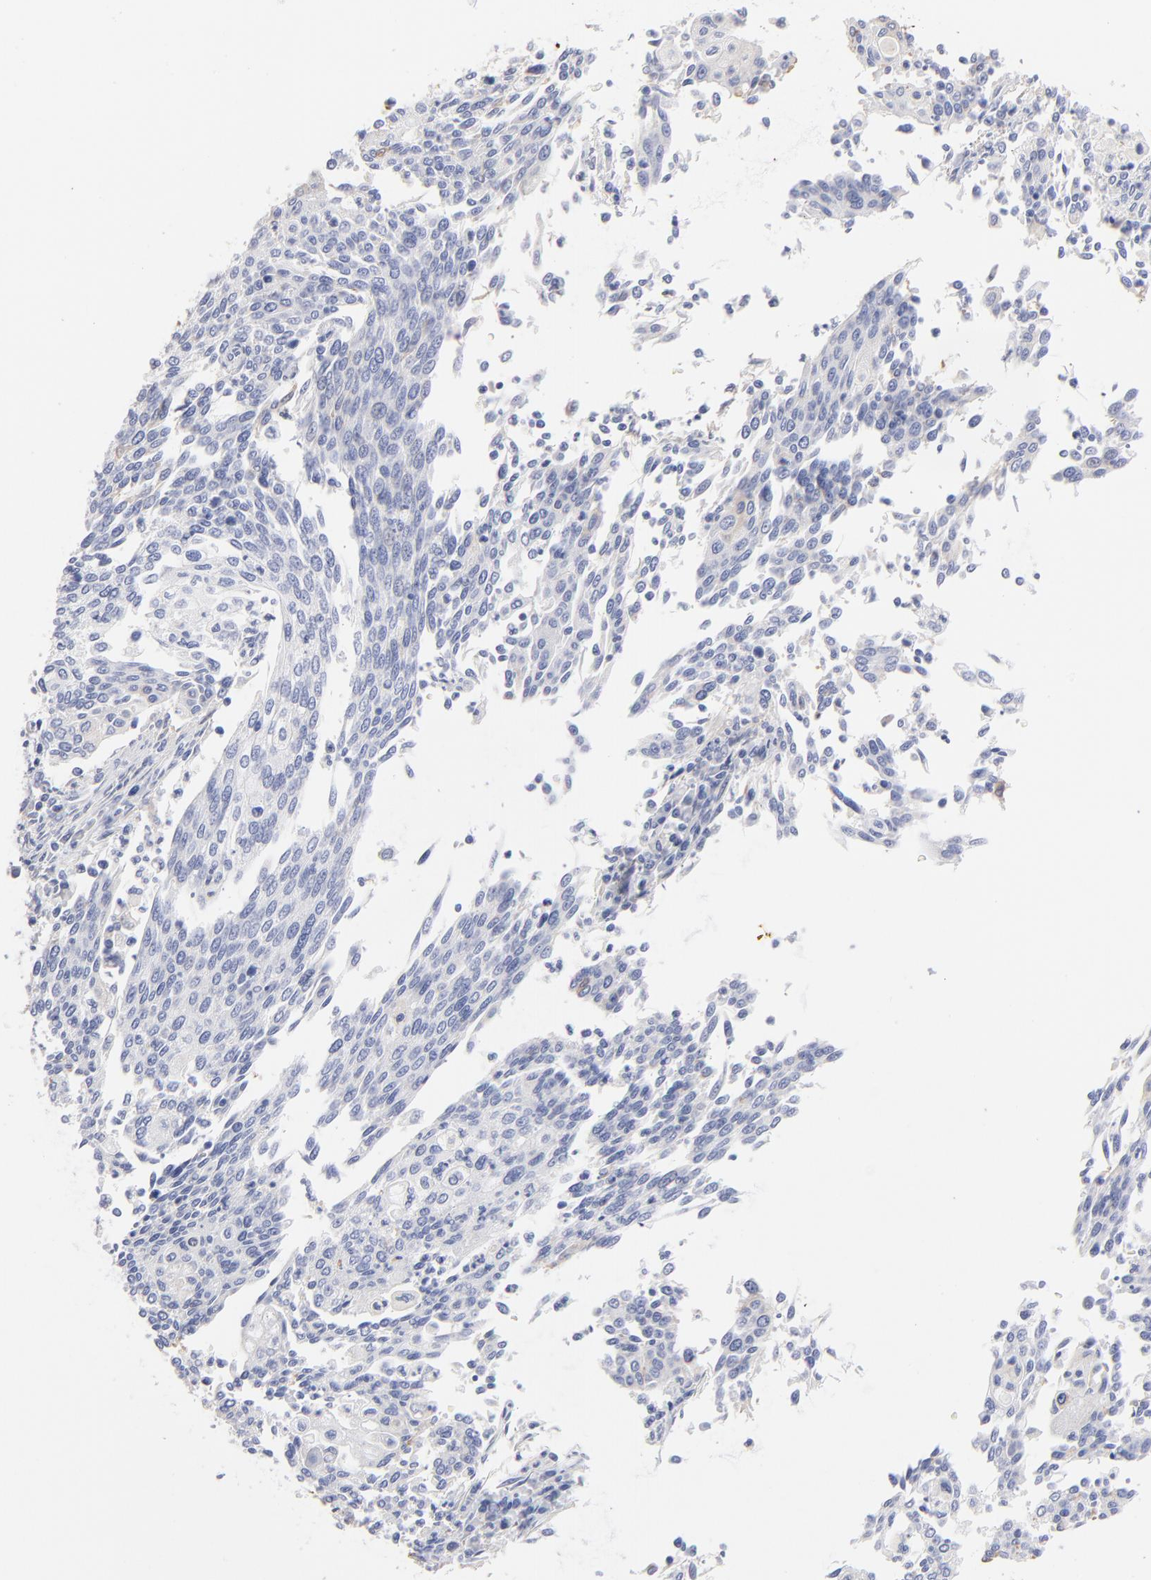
{"staining": {"intensity": "negative", "quantity": "none", "location": "none"}, "tissue": "cervical cancer", "cell_type": "Tumor cells", "image_type": "cancer", "snomed": [{"axis": "morphology", "description": "Squamous cell carcinoma, NOS"}, {"axis": "topography", "description": "Cervix"}], "caption": "Photomicrograph shows no protein positivity in tumor cells of cervical squamous cell carcinoma tissue.", "gene": "TST", "patient": {"sex": "female", "age": 40}}